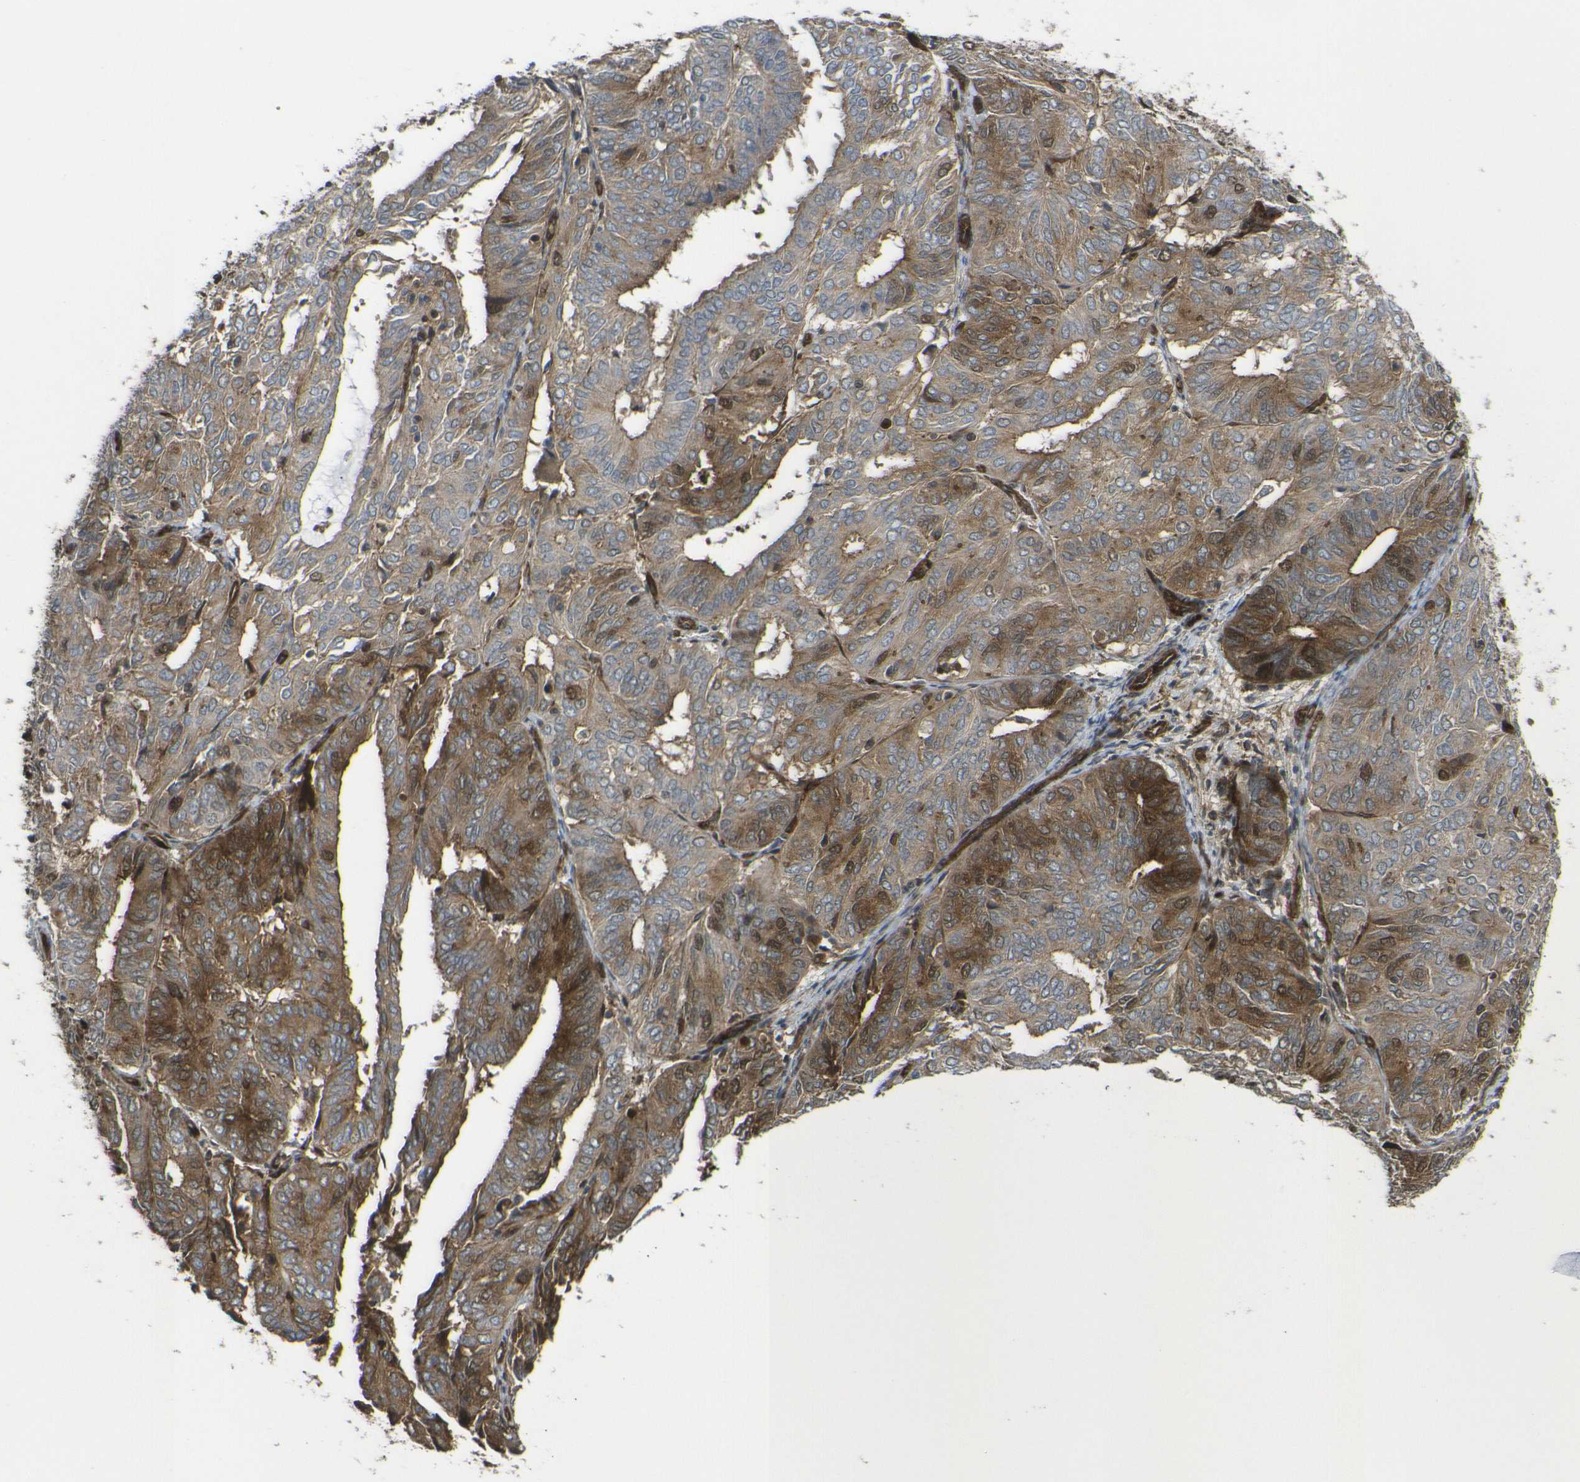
{"staining": {"intensity": "moderate", "quantity": ">75%", "location": "cytoplasmic/membranous"}, "tissue": "endometrial cancer", "cell_type": "Tumor cells", "image_type": "cancer", "snomed": [{"axis": "morphology", "description": "Adenocarcinoma, NOS"}, {"axis": "topography", "description": "Uterus"}], "caption": "This image exhibits immunohistochemistry staining of endometrial adenocarcinoma, with medium moderate cytoplasmic/membranous expression in approximately >75% of tumor cells.", "gene": "ECE1", "patient": {"sex": "female", "age": 60}}